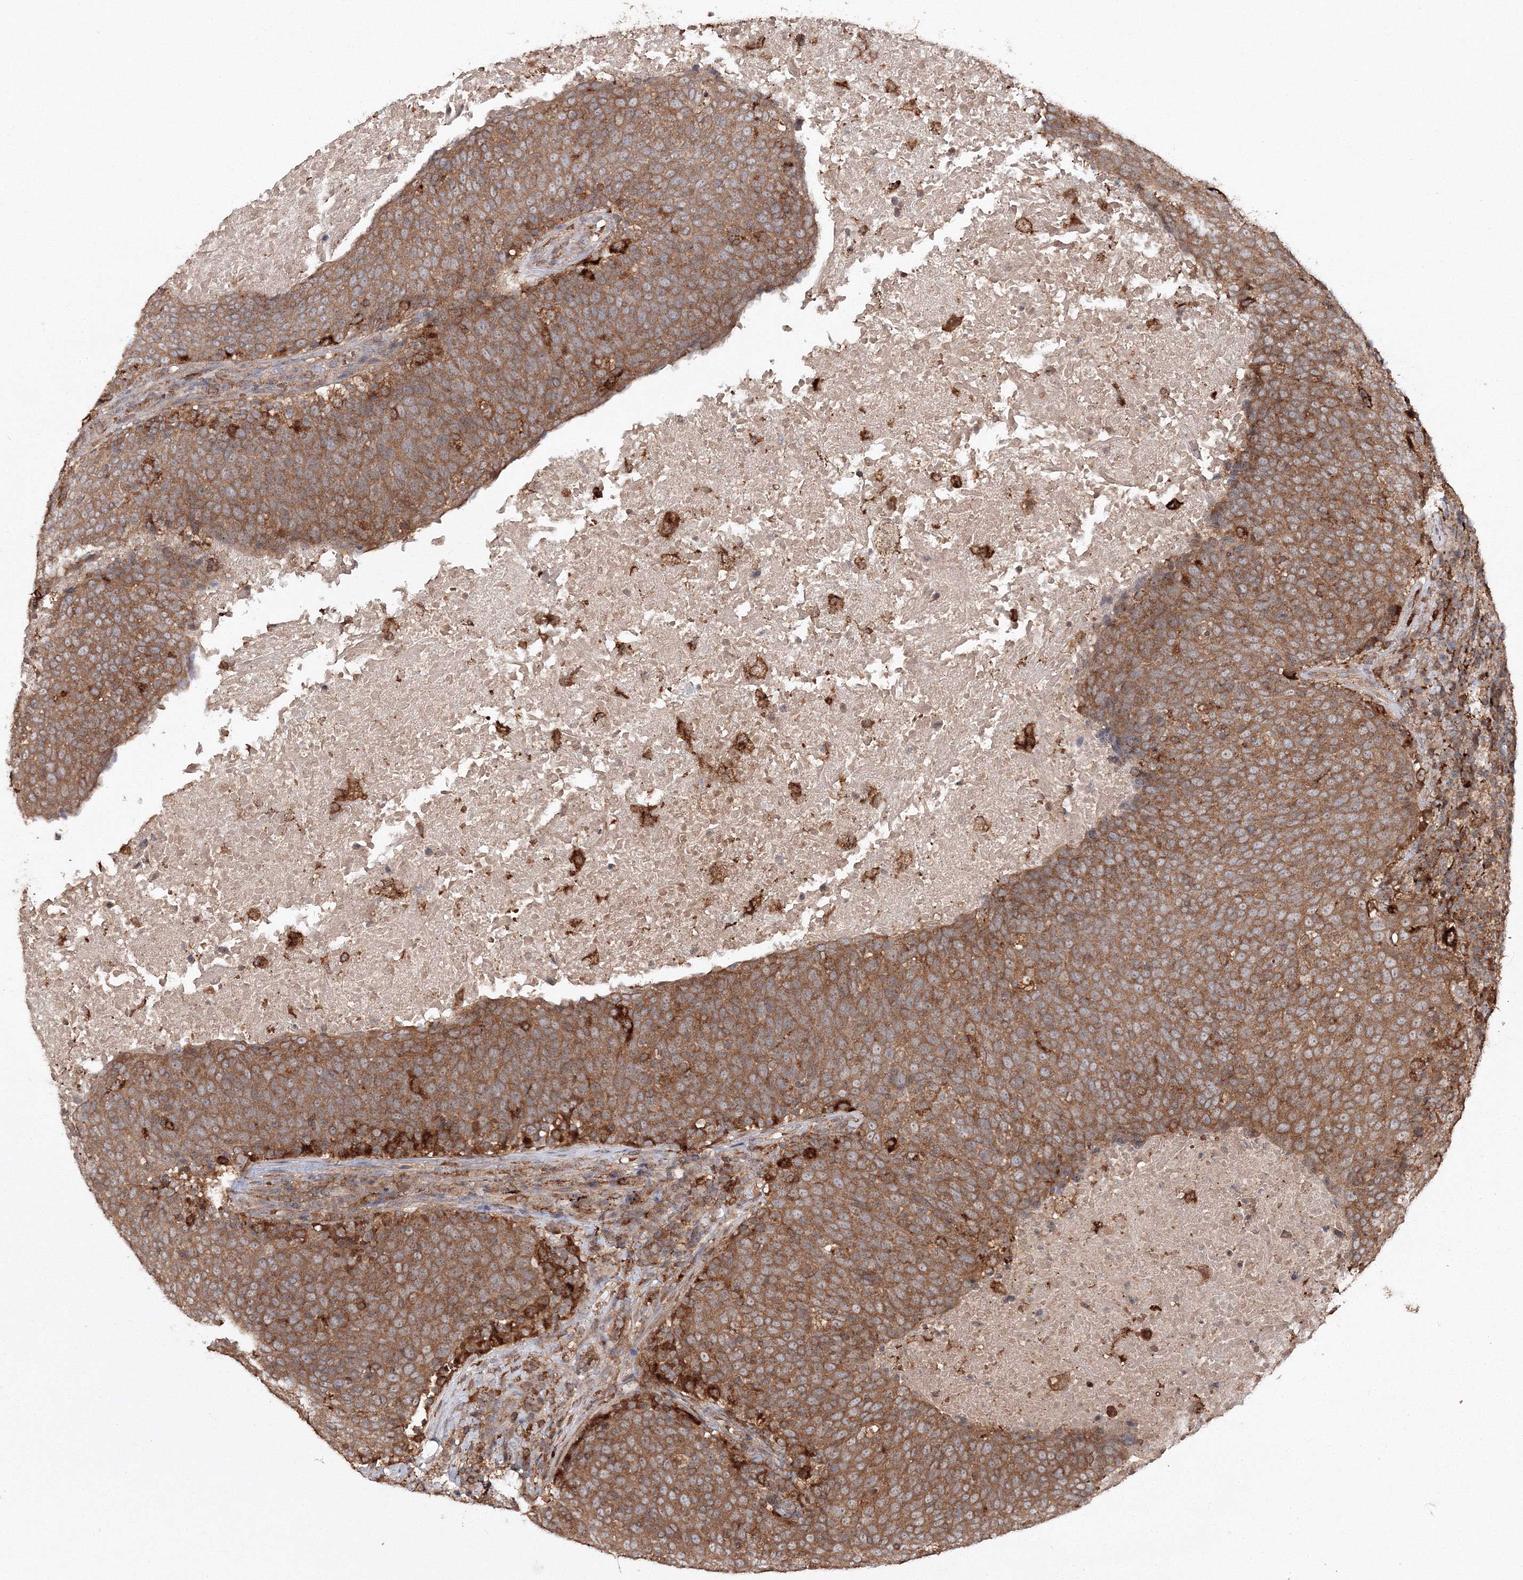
{"staining": {"intensity": "strong", "quantity": ">75%", "location": "cytoplasmic/membranous"}, "tissue": "head and neck cancer", "cell_type": "Tumor cells", "image_type": "cancer", "snomed": [{"axis": "morphology", "description": "Squamous cell carcinoma, NOS"}, {"axis": "morphology", "description": "Squamous cell carcinoma, metastatic, NOS"}, {"axis": "topography", "description": "Lymph node"}, {"axis": "topography", "description": "Head-Neck"}], "caption": "A photomicrograph showing strong cytoplasmic/membranous expression in about >75% of tumor cells in head and neck cancer, as visualized by brown immunohistochemical staining.", "gene": "DDO", "patient": {"sex": "male", "age": 62}}